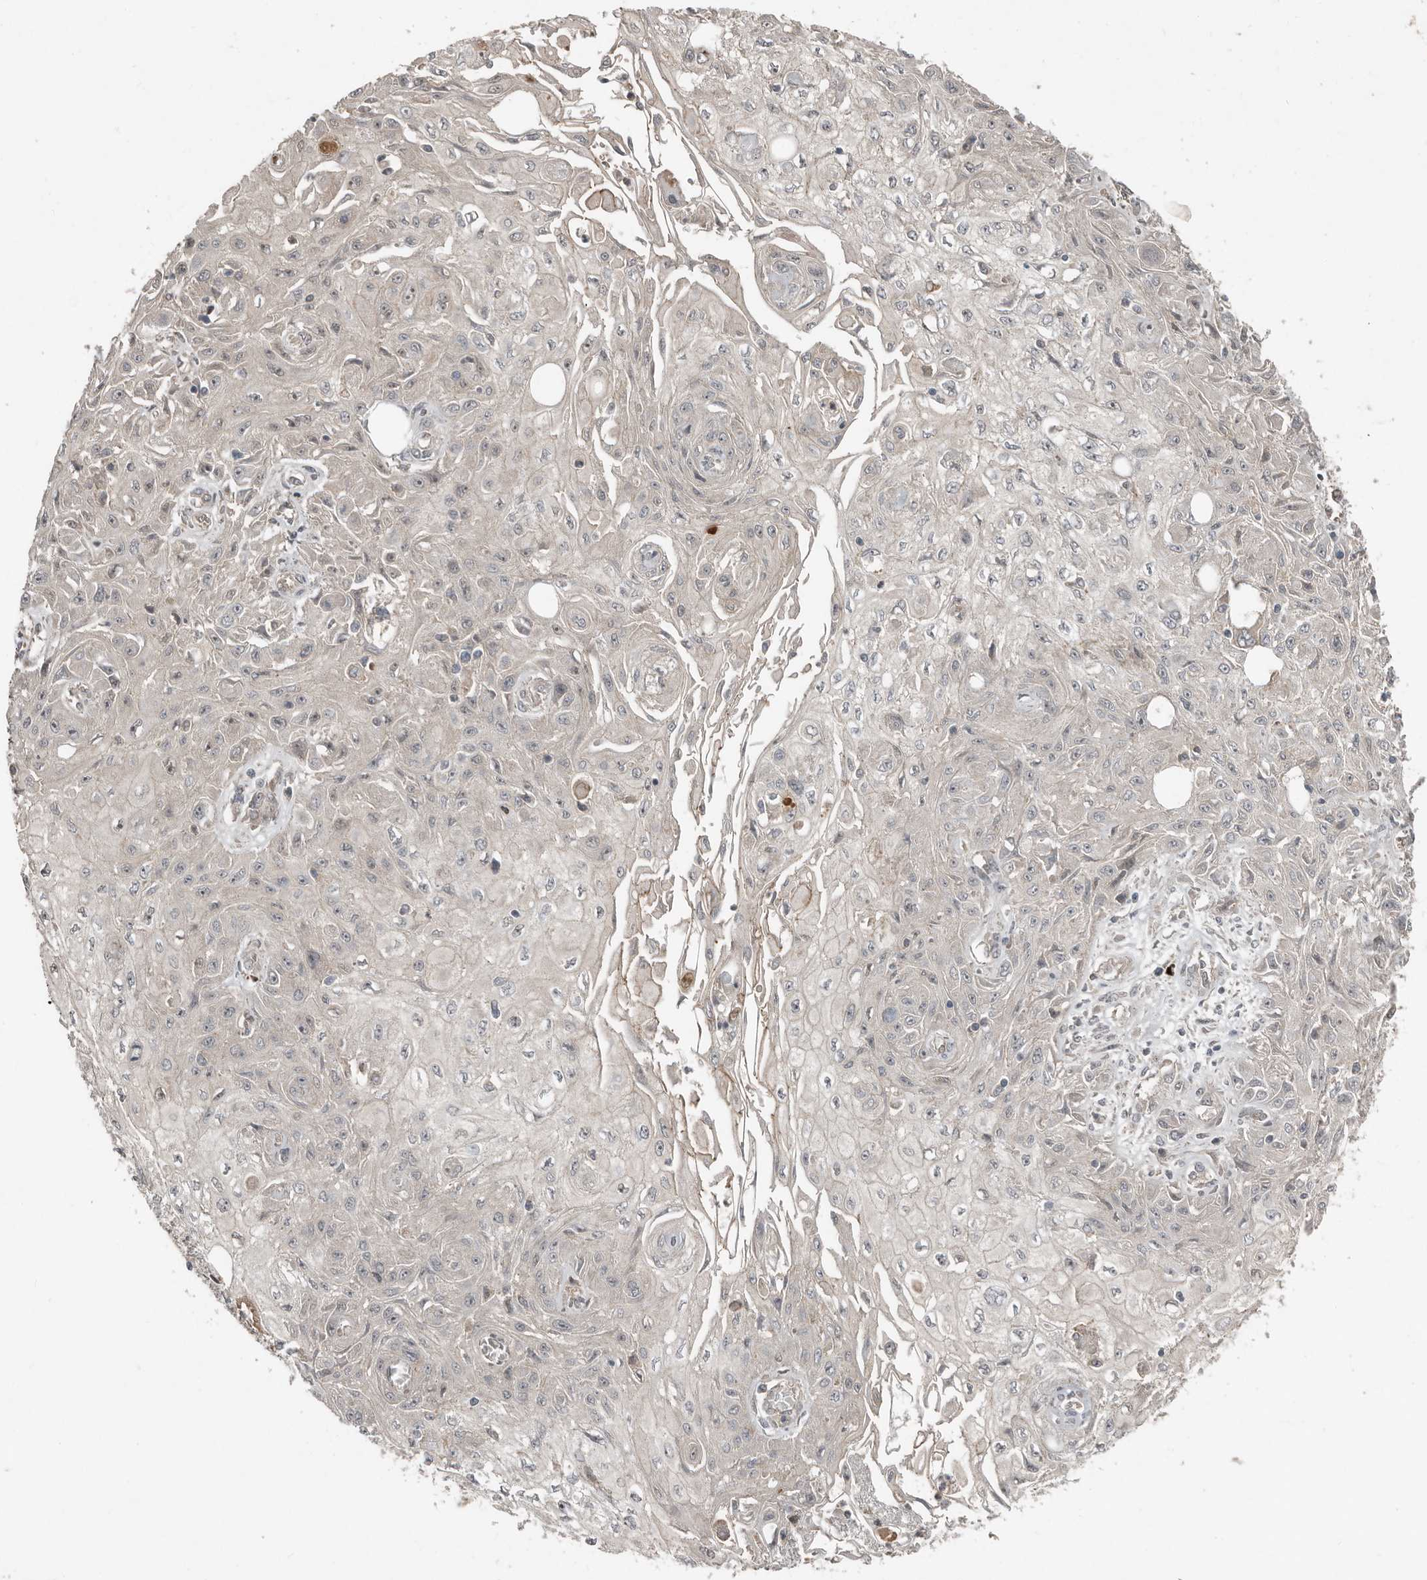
{"staining": {"intensity": "negative", "quantity": "none", "location": "none"}, "tissue": "skin cancer", "cell_type": "Tumor cells", "image_type": "cancer", "snomed": [{"axis": "morphology", "description": "Squamous cell carcinoma, NOS"}, {"axis": "morphology", "description": "Squamous cell carcinoma, metastatic, NOS"}, {"axis": "topography", "description": "Skin"}, {"axis": "topography", "description": "Lymph node"}], "caption": "Metastatic squamous cell carcinoma (skin) was stained to show a protein in brown. There is no significant positivity in tumor cells.", "gene": "TEAD3", "patient": {"sex": "male", "age": 75}}